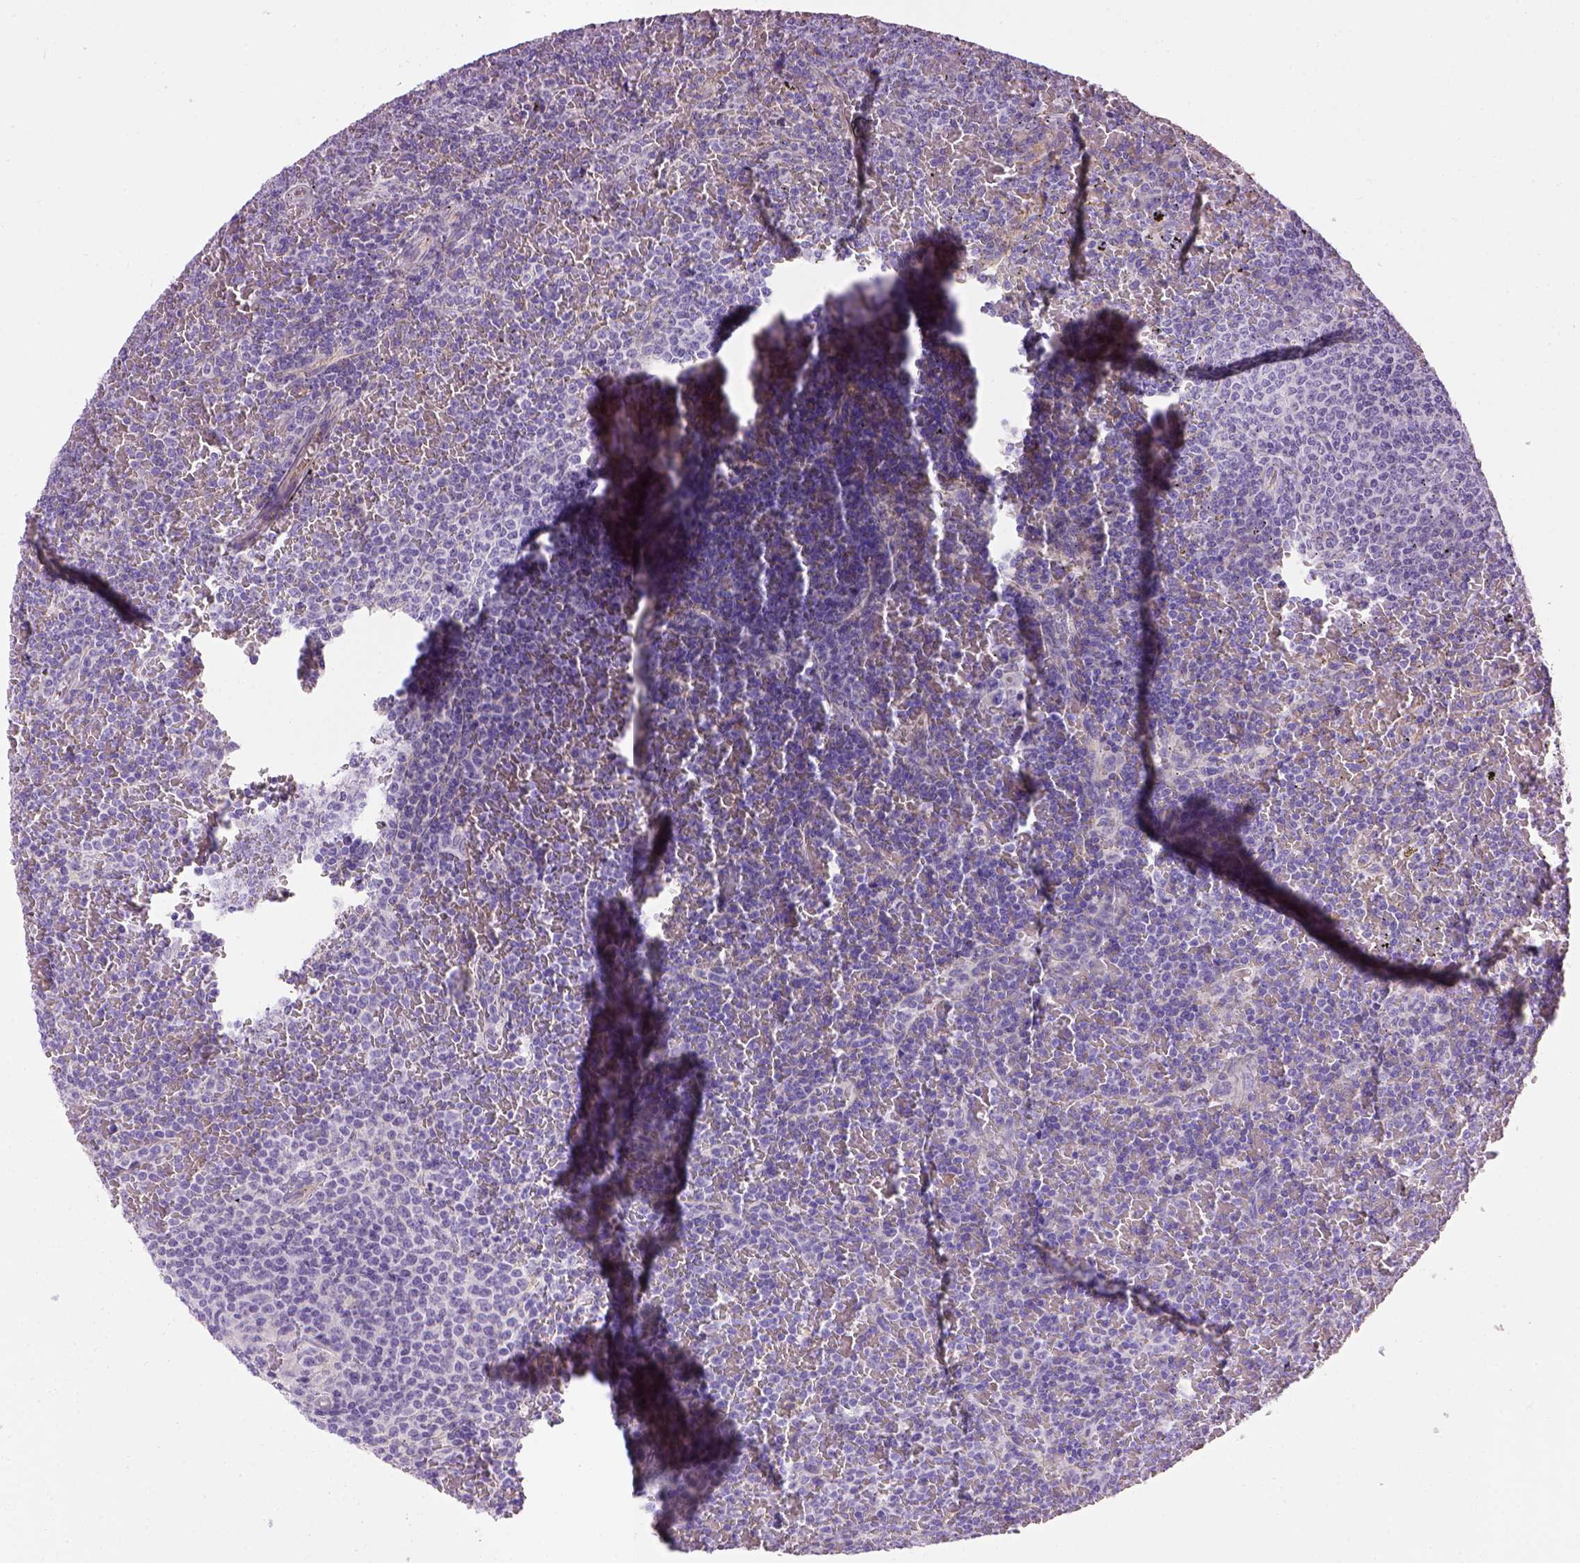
{"staining": {"intensity": "negative", "quantity": "none", "location": "none"}, "tissue": "lymphoma", "cell_type": "Tumor cells", "image_type": "cancer", "snomed": [{"axis": "morphology", "description": "Malignant lymphoma, non-Hodgkin's type, Low grade"}, {"axis": "topography", "description": "Spleen"}], "caption": "Protein analysis of low-grade malignant lymphoma, non-Hodgkin's type reveals no significant staining in tumor cells.", "gene": "ENG", "patient": {"sex": "female", "age": 77}}